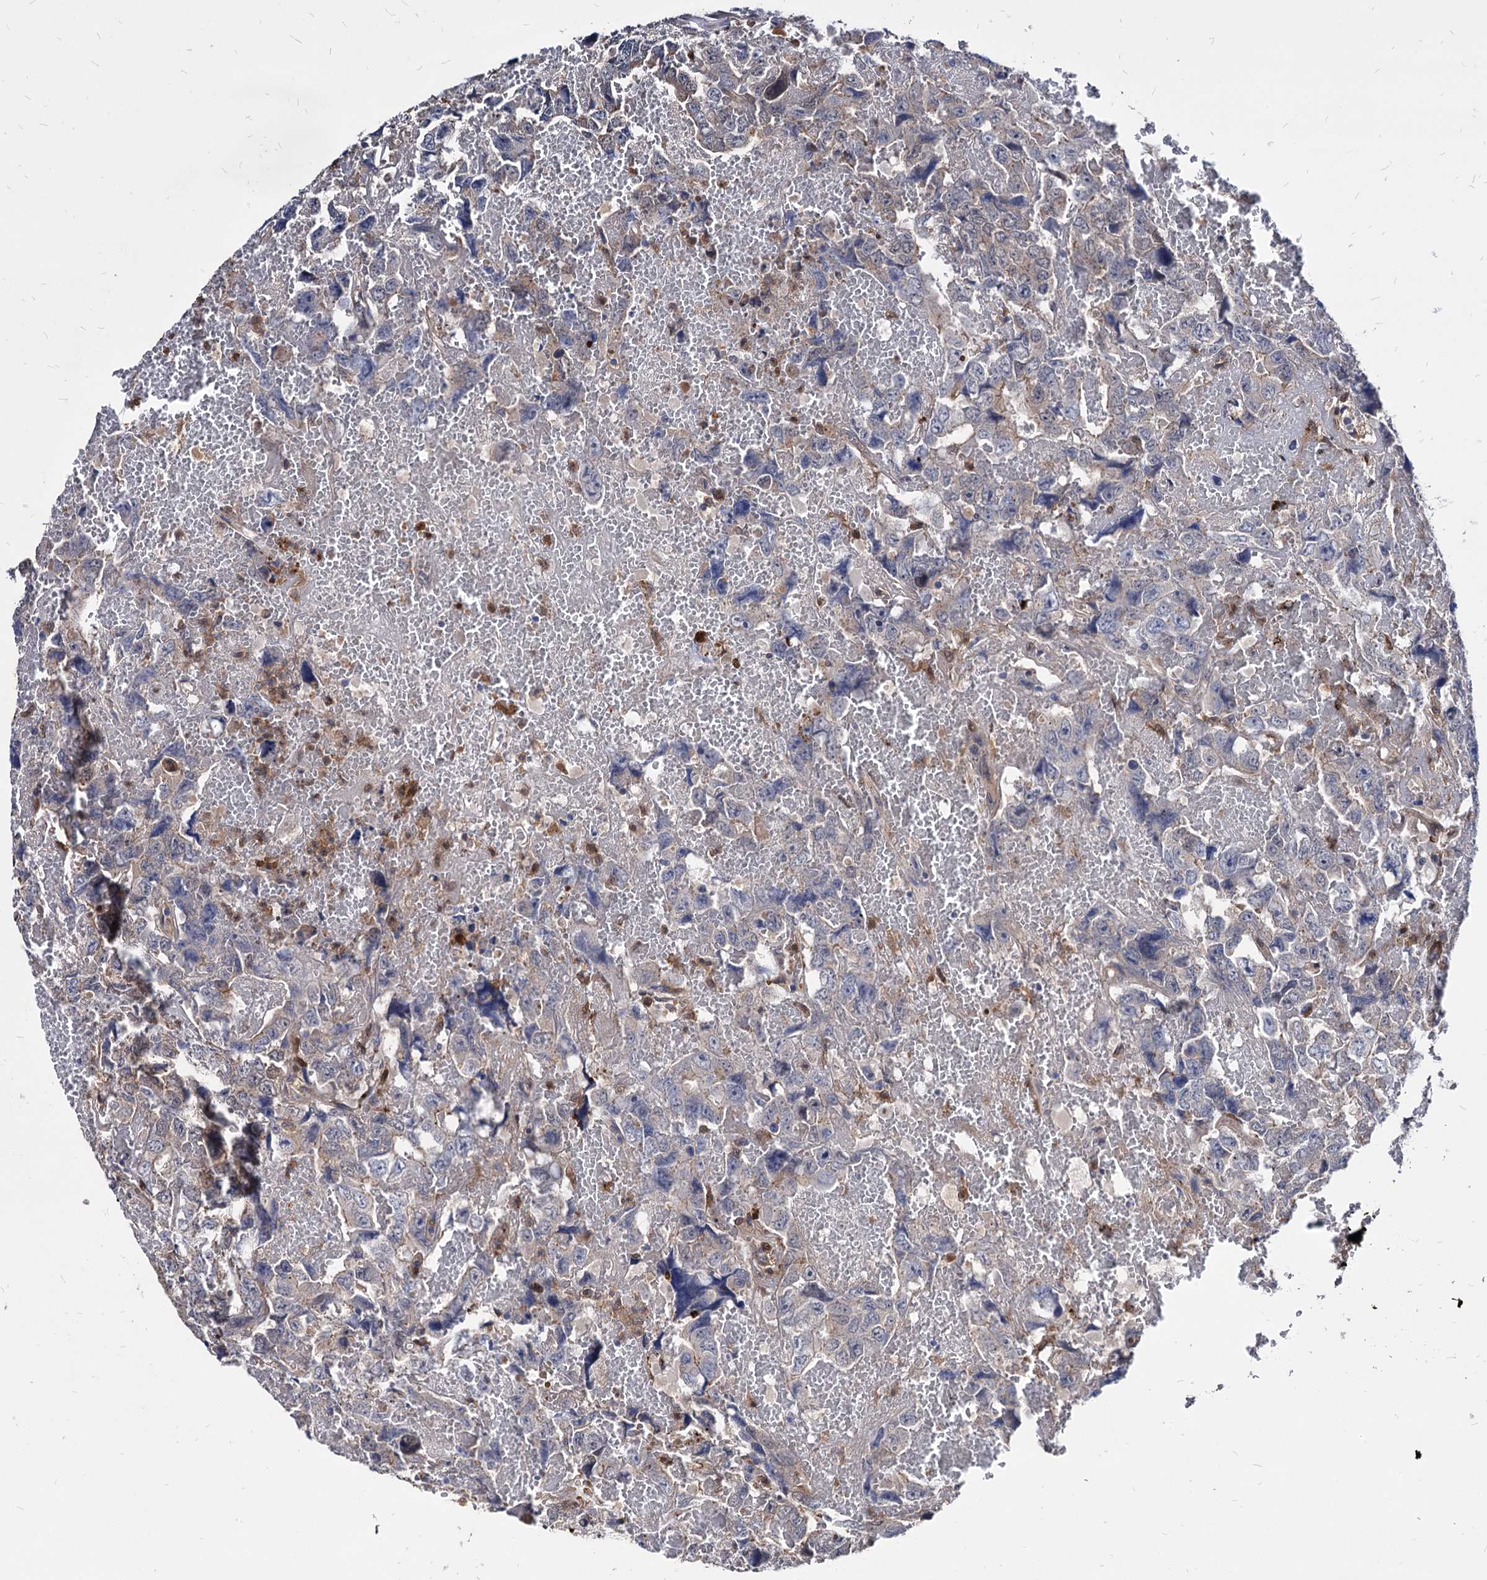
{"staining": {"intensity": "negative", "quantity": "none", "location": "none"}, "tissue": "testis cancer", "cell_type": "Tumor cells", "image_type": "cancer", "snomed": [{"axis": "morphology", "description": "Carcinoma, Embryonal, NOS"}, {"axis": "topography", "description": "Testis"}], "caption": "Immunohistochemistry photomicrograph of embryonal carcinoma (testis) stained for a protein (brown), which exhibits no positivity in tumor cells. (DAB (3,3'-diaminobenzidine) immunohistochemistry, high magnification).", "gene": "CPPED1", "patient": {"sex": "male", "age": 45}}